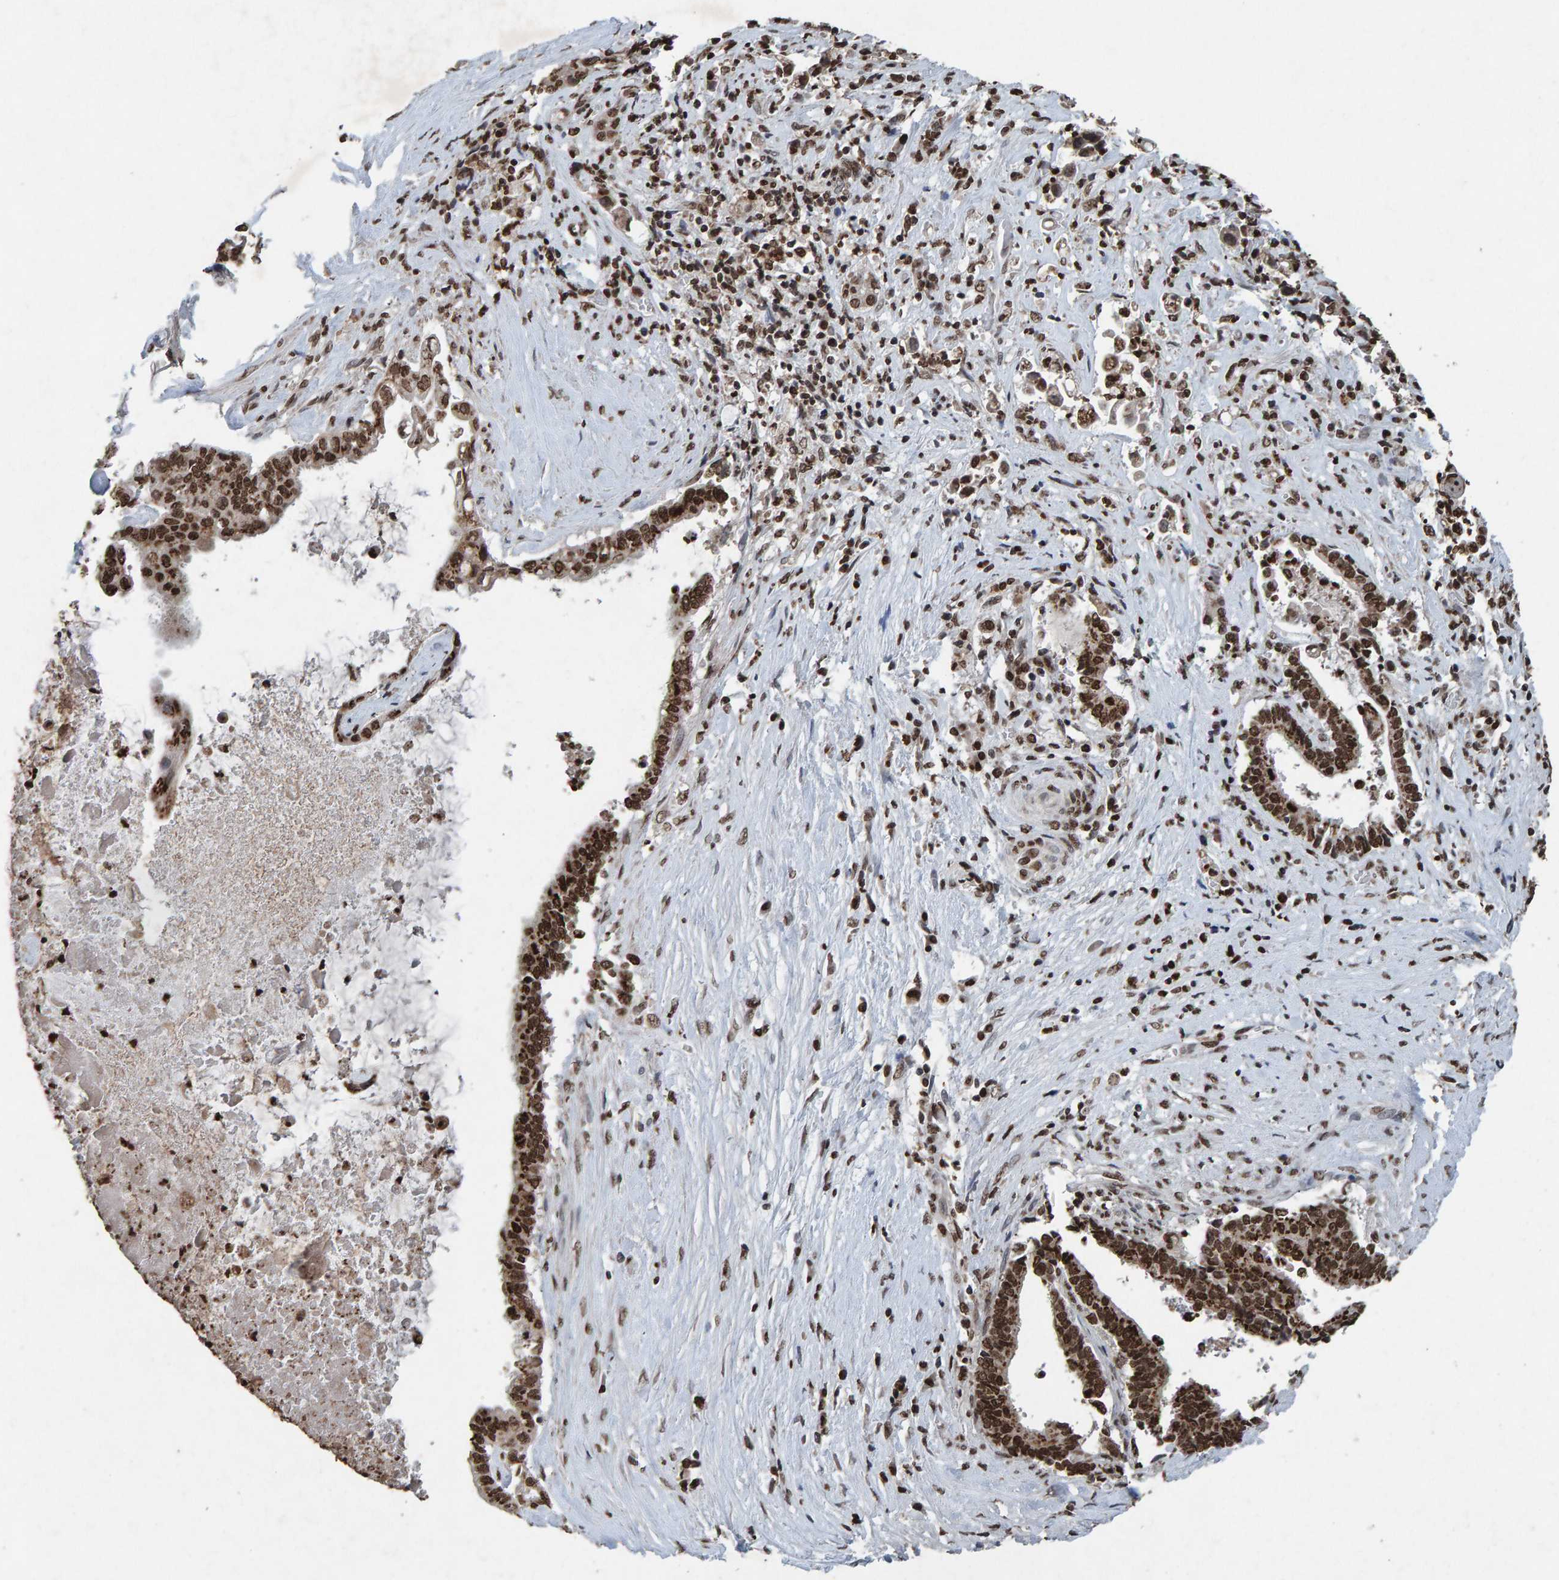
{"staining": {"intensity": "strong", "quantity": ">75%", "location": "nuclear"}, "tissue": "liver cancer", "cell_type": "Tumor cells", "image_type": "cancer", "snomed": [{"axis": "morphology", "description": "Cholangiocarcinoma"}, {"axis": "topography", "description": "Liver"}], "caption": "About >75% of tumor cells in cholangiocarcinoma (liver) exhibit strong nuclear protein positivity as visualized by brown immunohistochemical staining.", "gene": "H2AZ1", "patient": {"sex": "male", "age": 57}}